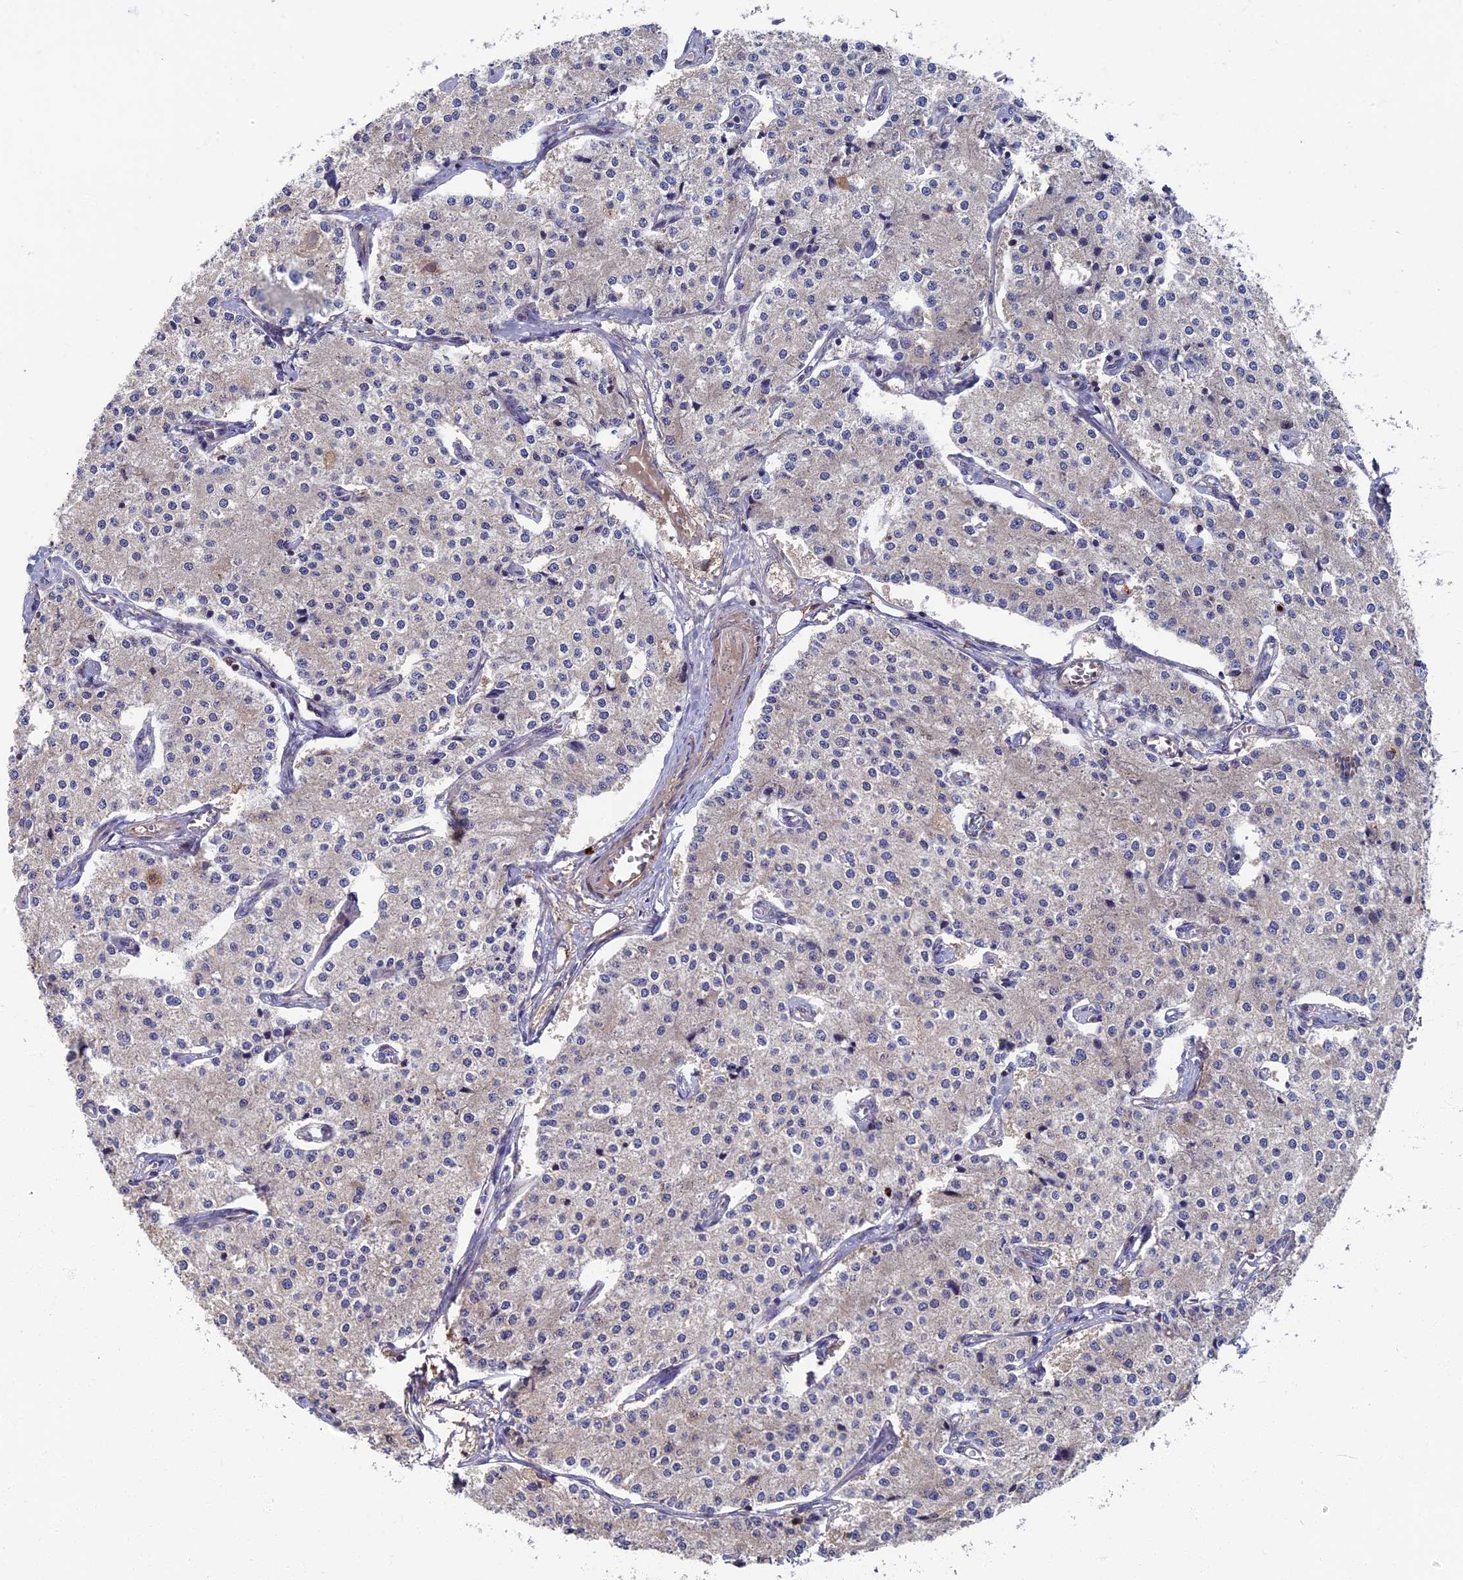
{"staining": {"intensity": "negative", "quantity": "none", "location": "none"}, "tissue": "carcinoid", "cell_type": "Tumor cells", "image_type": "cancer", "snomed": [{"axis": "morphology", "description": "Carcinoid, malignant, NOS"}, {"axis": "topography", "description": "Colon"}], "caption": "The image exhibits no significant staining in tumor cells of malignant carcinoid.", "gene": "TNK2", "patient": {"sex": "female", "age": 52}}